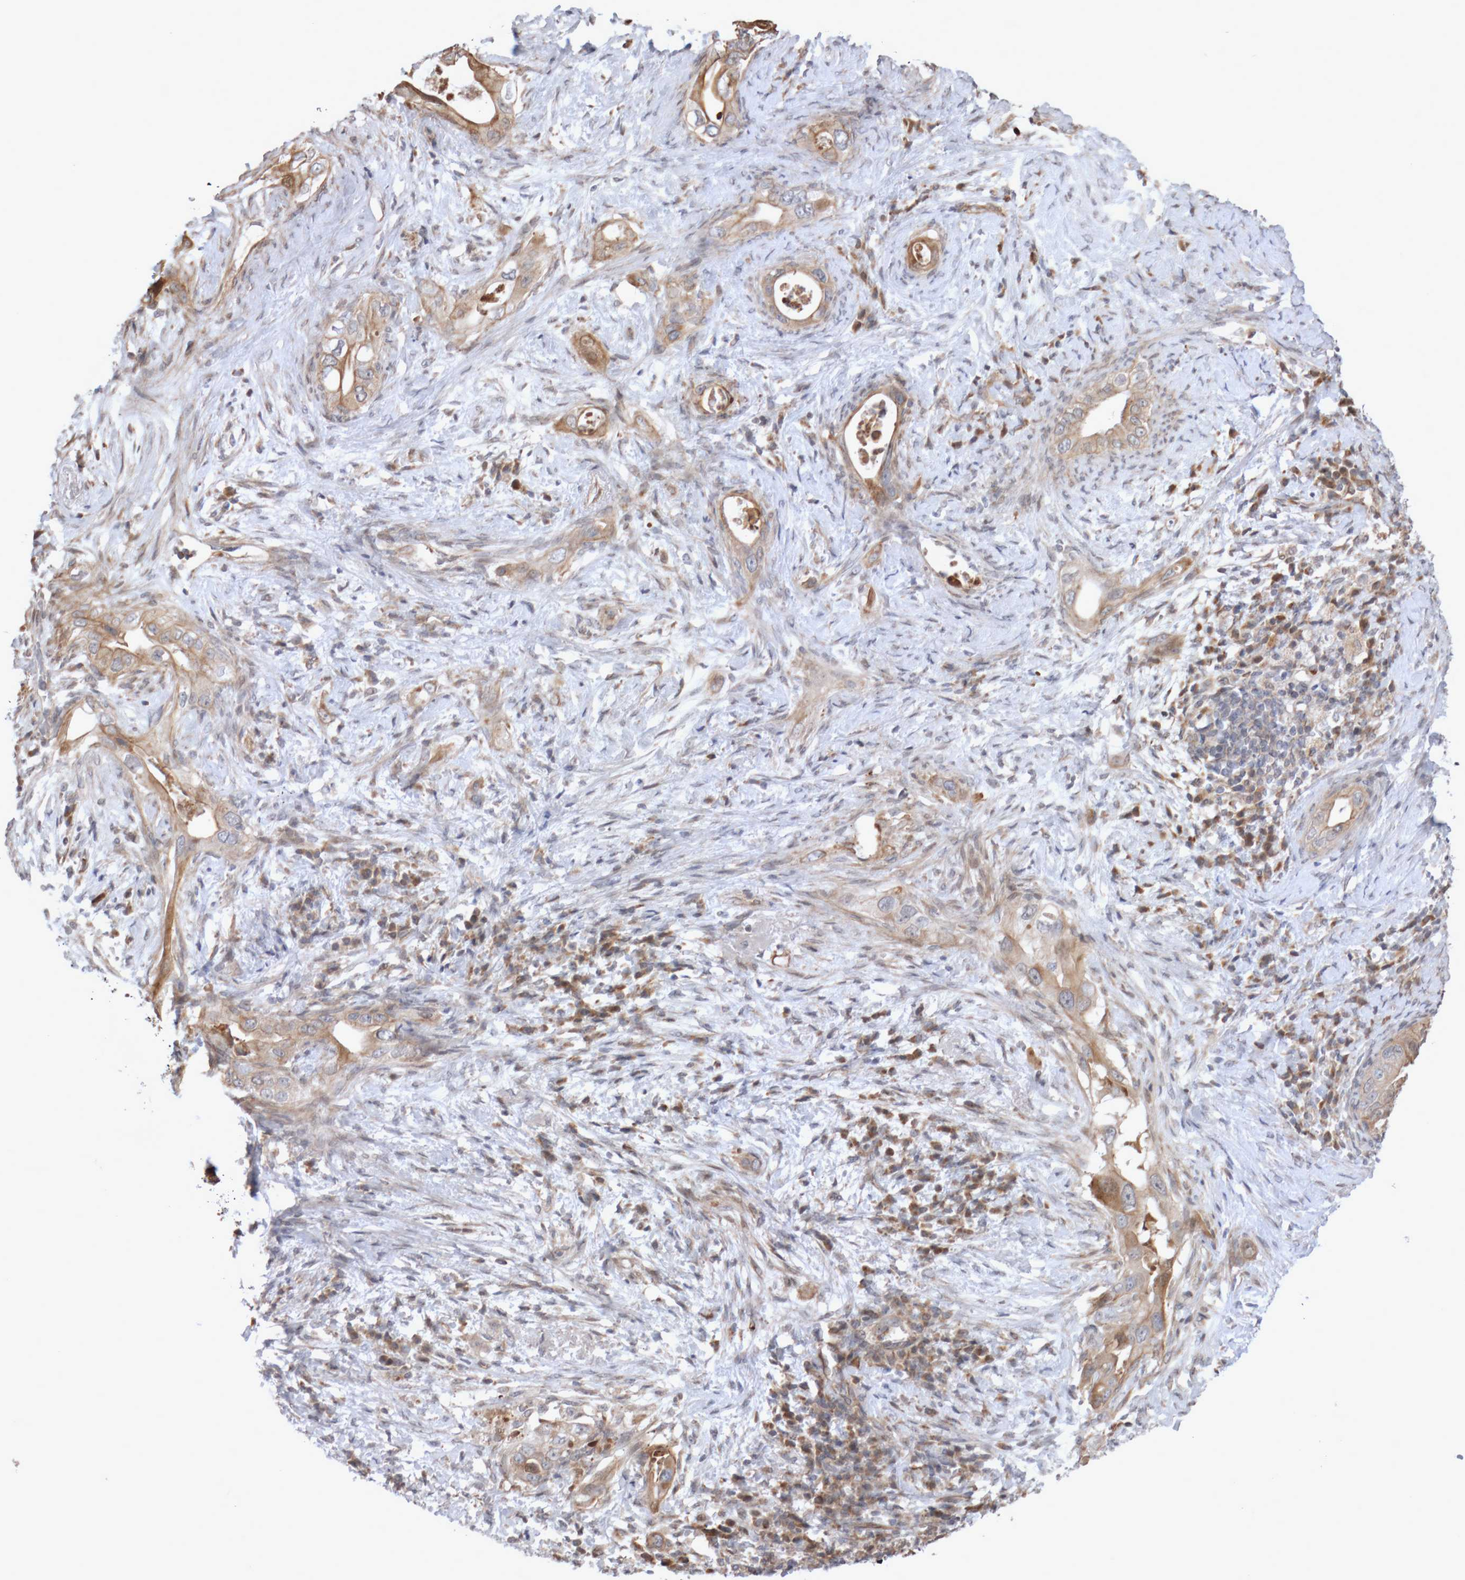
{"staining": {"intensity": "weak", "quantity": ">75%", "location": "cytoplasmic/membranous"}, "tissue": "pancreatic cancer", "cell_type": "Tumor cells", "image_type": "cancer", "snomed": [{"axis": "morphology", "description": "Inflammation, NOS"}, {"axis": "morphology", "description": "Adenocarcinoma, NOS"}, {"axis": "topography", "description": "Pancreas"}], "caption": "Approximately >75% of tumor cells in adenocarcinoma (pancreatic) reveal weak cytoplasmic/membranous protein expression as visualized by brown immunohistochemical staining.", "gene": "DPH7", "patient": {"sex": "female", "age": 56}}